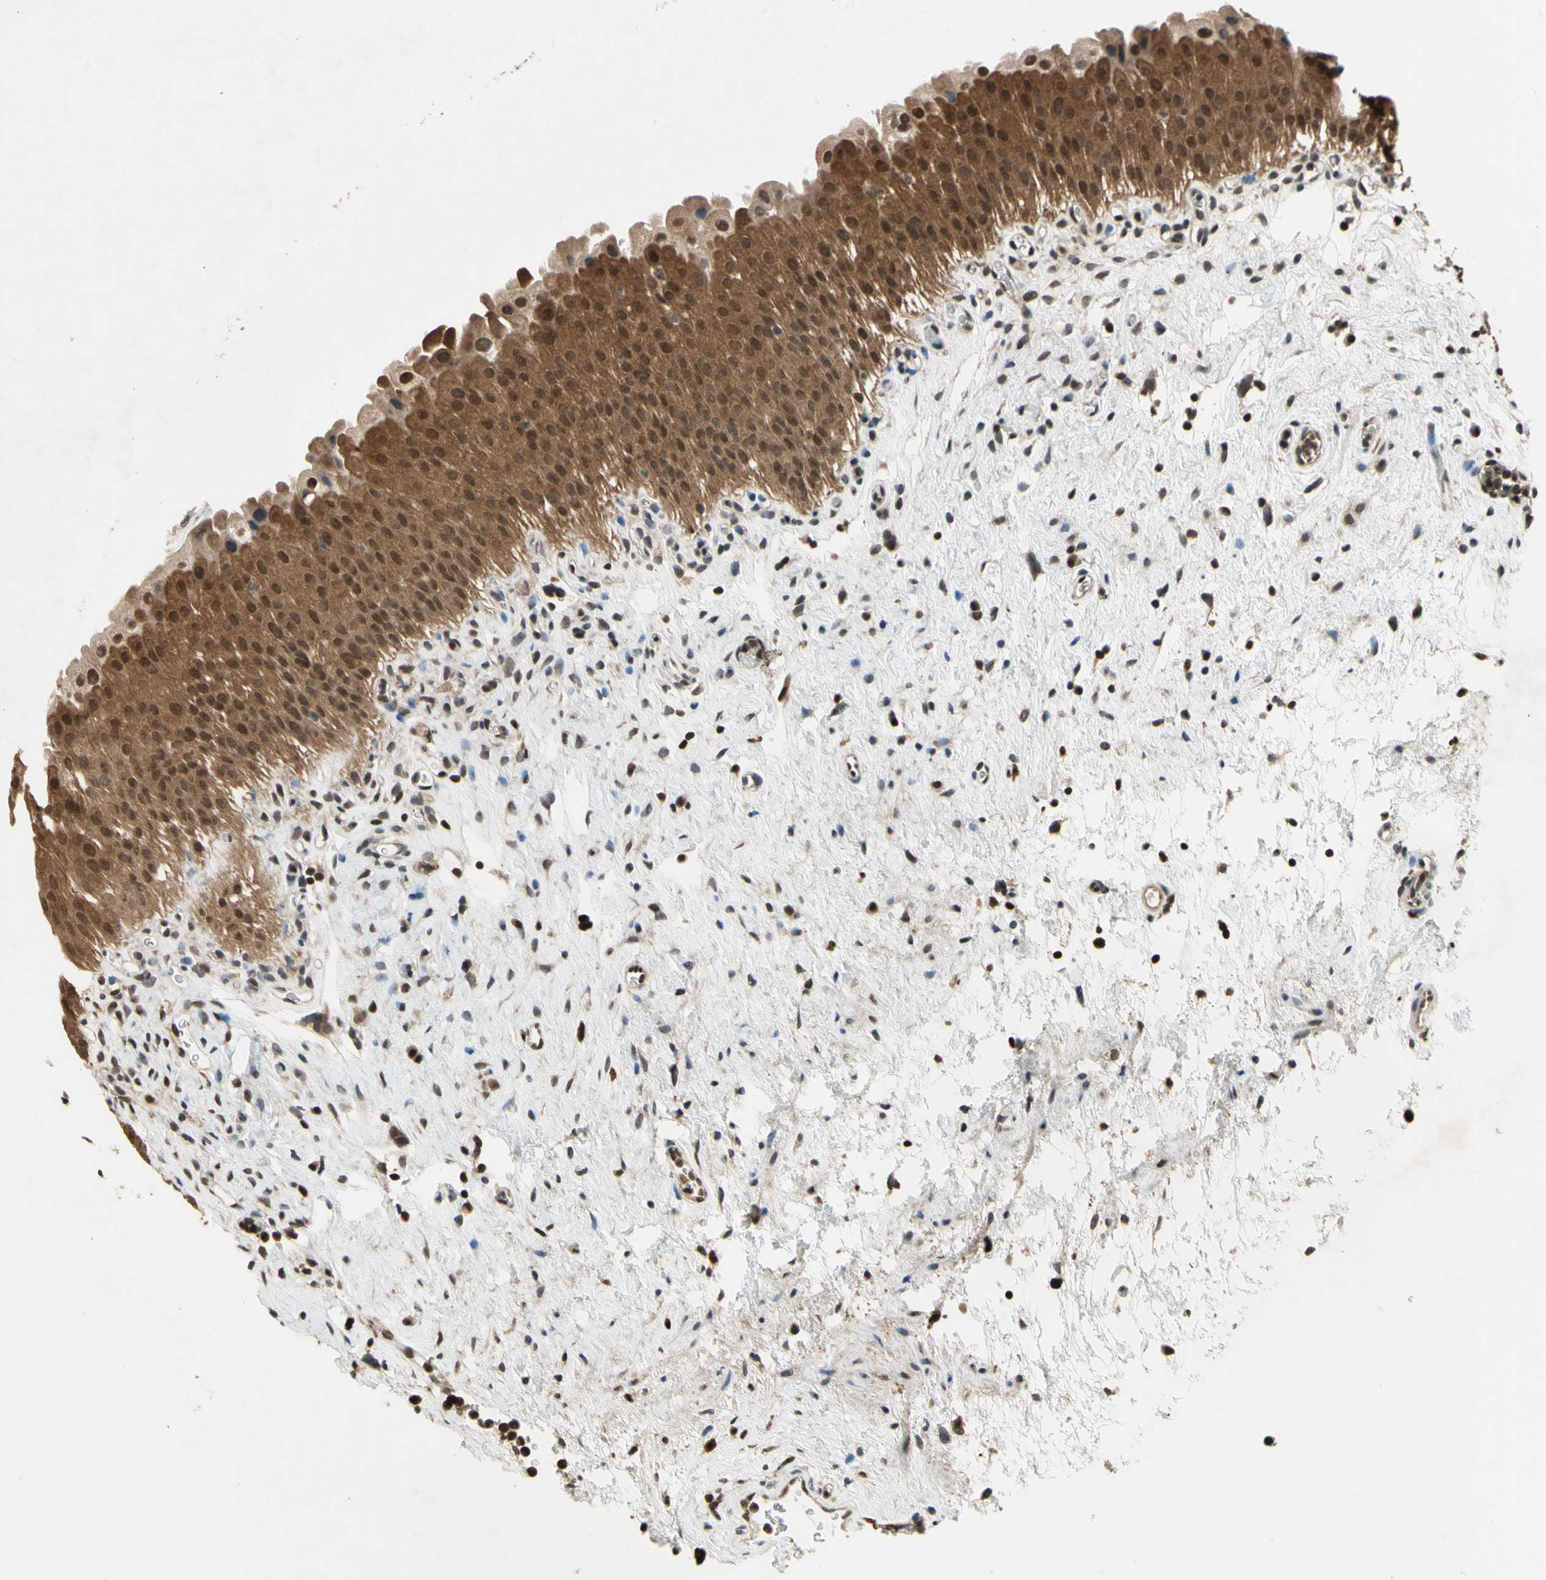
{"staining": {"intensity": "moderate", "quantity": ">75%", "location": "cytoplasmic/membranous,nuclear"}, "tissue": "urinary bladder", "cell_type": "Urothelial cells", "image_type": "normal", "snomed": [{"axis": "morphology", "description": "Normal tissue, NOS"}, {"axis": "morphology", "description": "Urothelial carcinoma, High grade"}, {"axis": "topography", "description": "Urinary bladder"}], "caption": "Urinary bladder was stained to show a protein in brown. There is medium levels of moderate cytoplasmic/membranous,nuclear expression in approximately >75% of urothelial cells. (brown staining indicates protein expression, while blue staining denotes nuclei).", "gene": "GSR", "patient": {"sex": "male", "age": 46}}